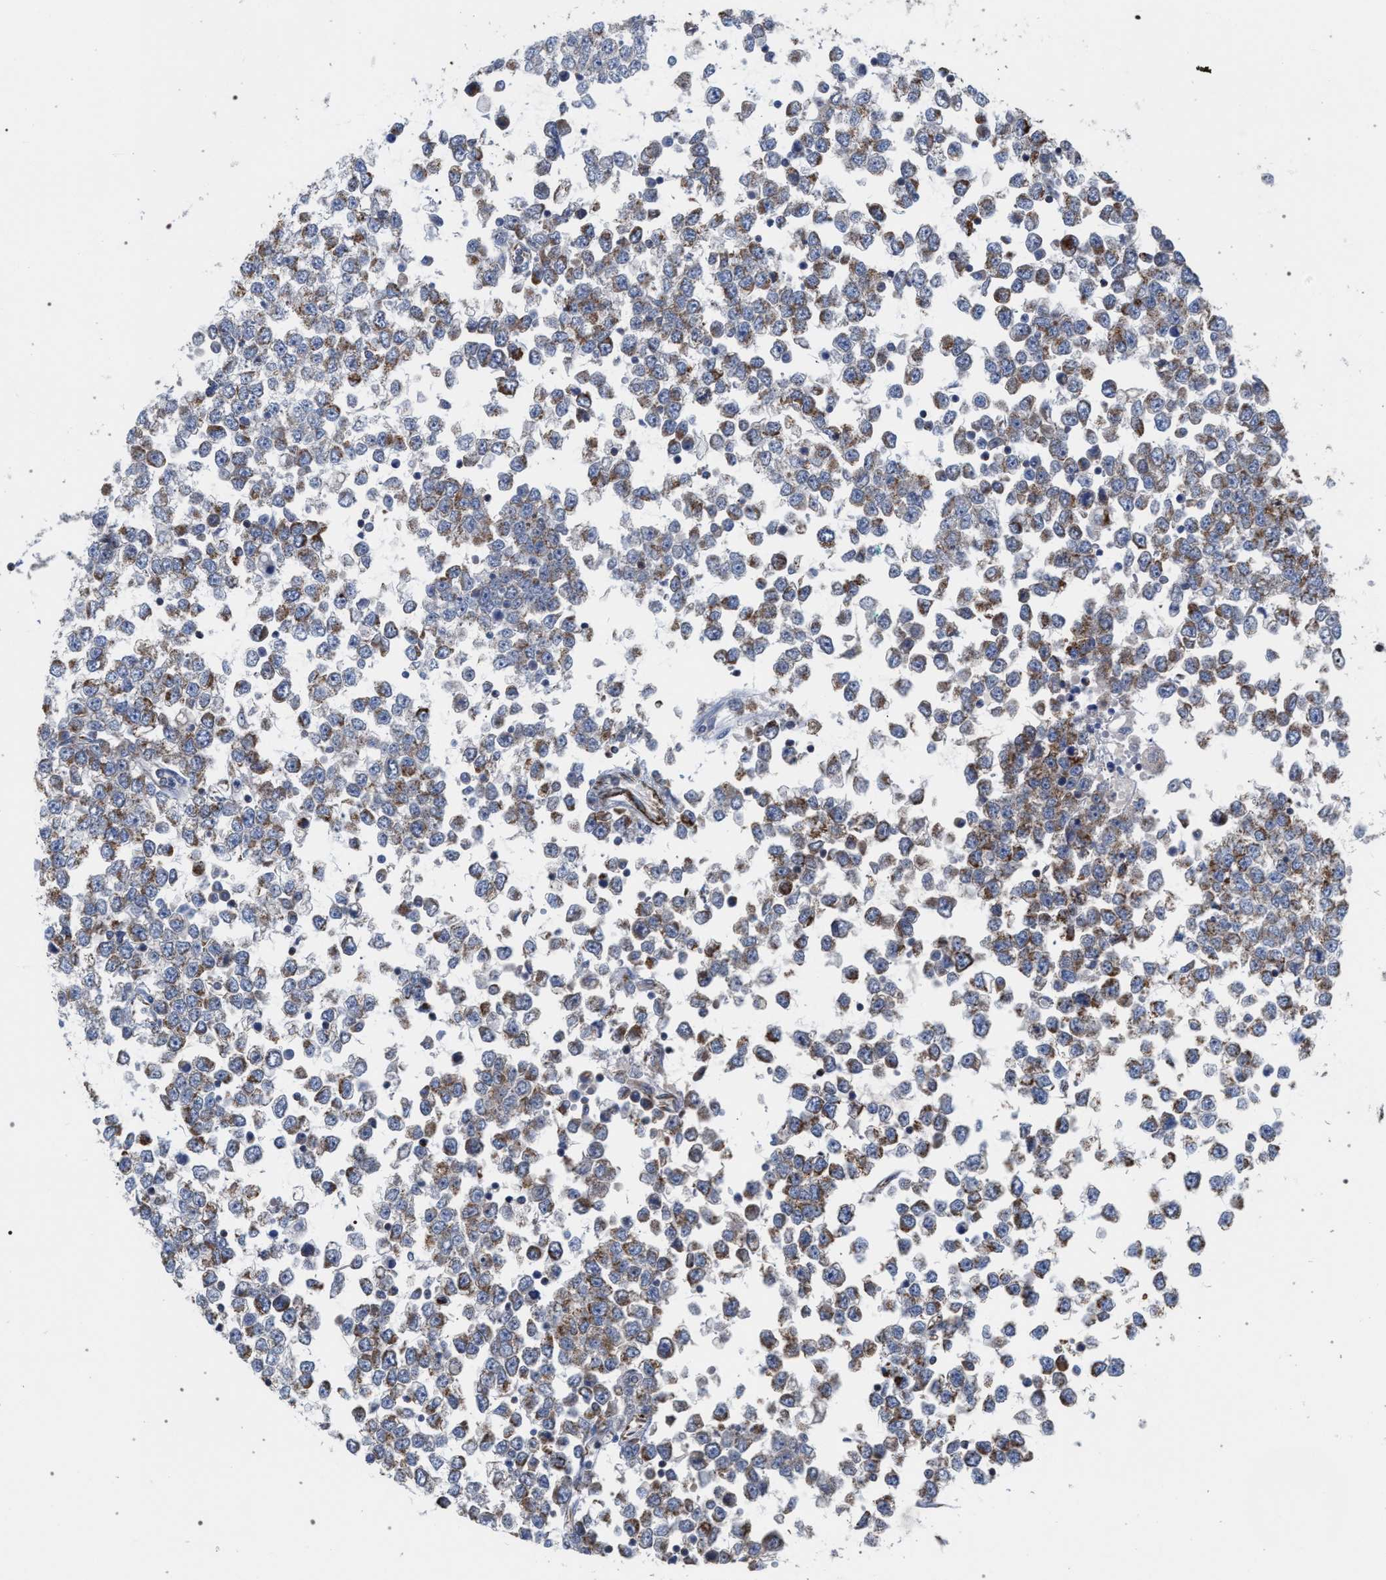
{"staining": {"intensity": "moderate", "quantity": "25%-75%", "location": "cytoplasmic/membranous"}, "tissue": "testis cancer", "cell_type": "Tumor cells", "image_type": "cancer", "snomed": [{"axis": "morphology", "description": "Seminoma, NOS"}, {"axis": "topography", "description": "Testis"}], "caption": "This is an image of immunohistochemistry (IHC) staining of testis cancer, which shows moderate positivity in the cytoplasmic/membranous of tumor cells.", "gene": "ECI2", "patient": {"sex": "male", "age": 65}}